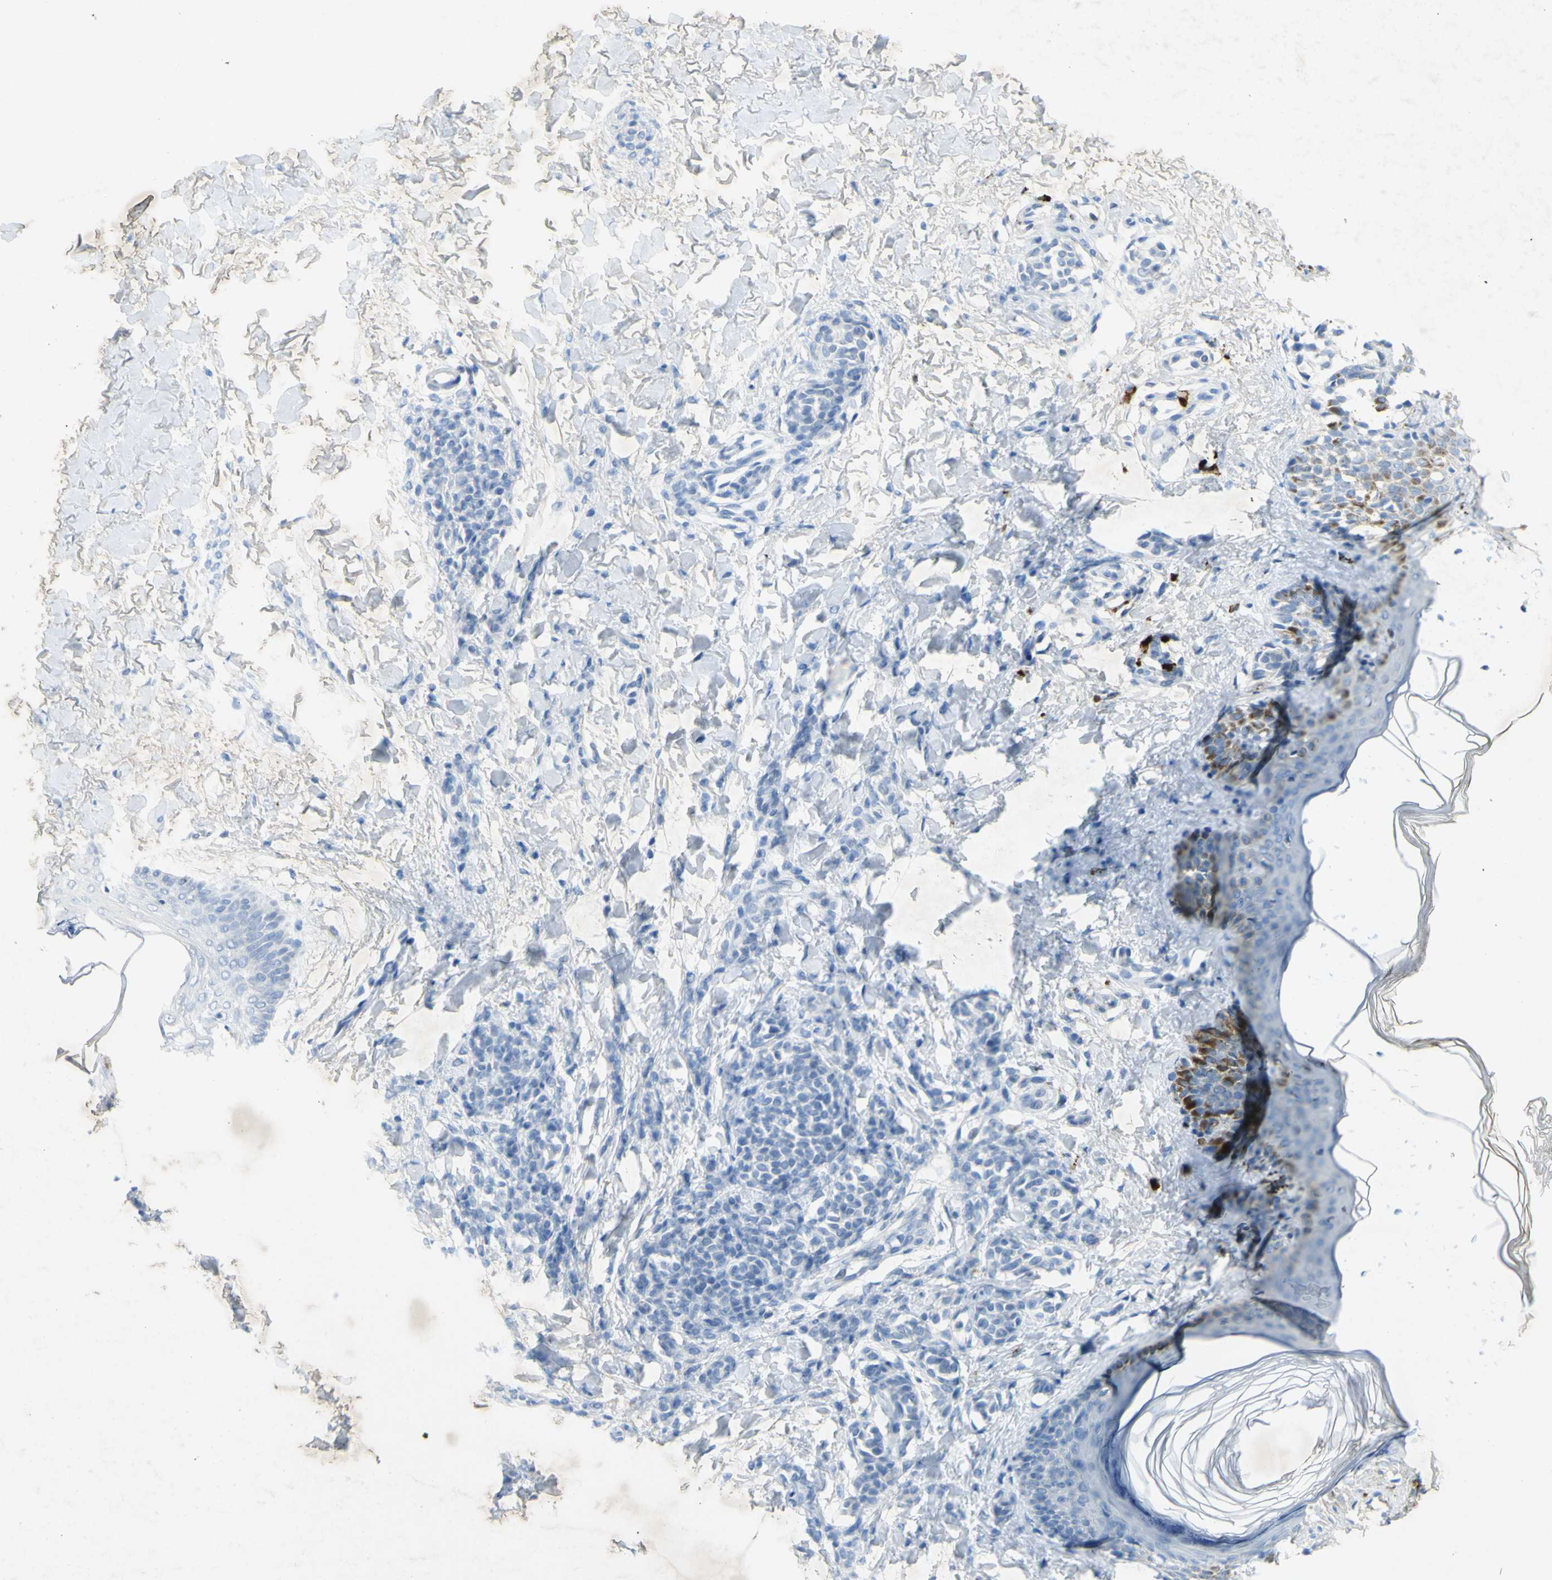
{"staining": {"intensity": "negative", "quantity": "none", "location": "none"}, "tissue": "skin", "cell_type": "Fibroblasts", "image_type": "normal", "snomed": [{"axis": "morphology", "description": "Normal tissue, NOS"}, {"axis": "topography", "description": "Skin"}], "caption": "This is a micrograph of IHC staining of unremarkable skin, which shows no staining in fibroblasts.", "gene": "GDF15", "patient": {"sex": "male", "age": 16}}